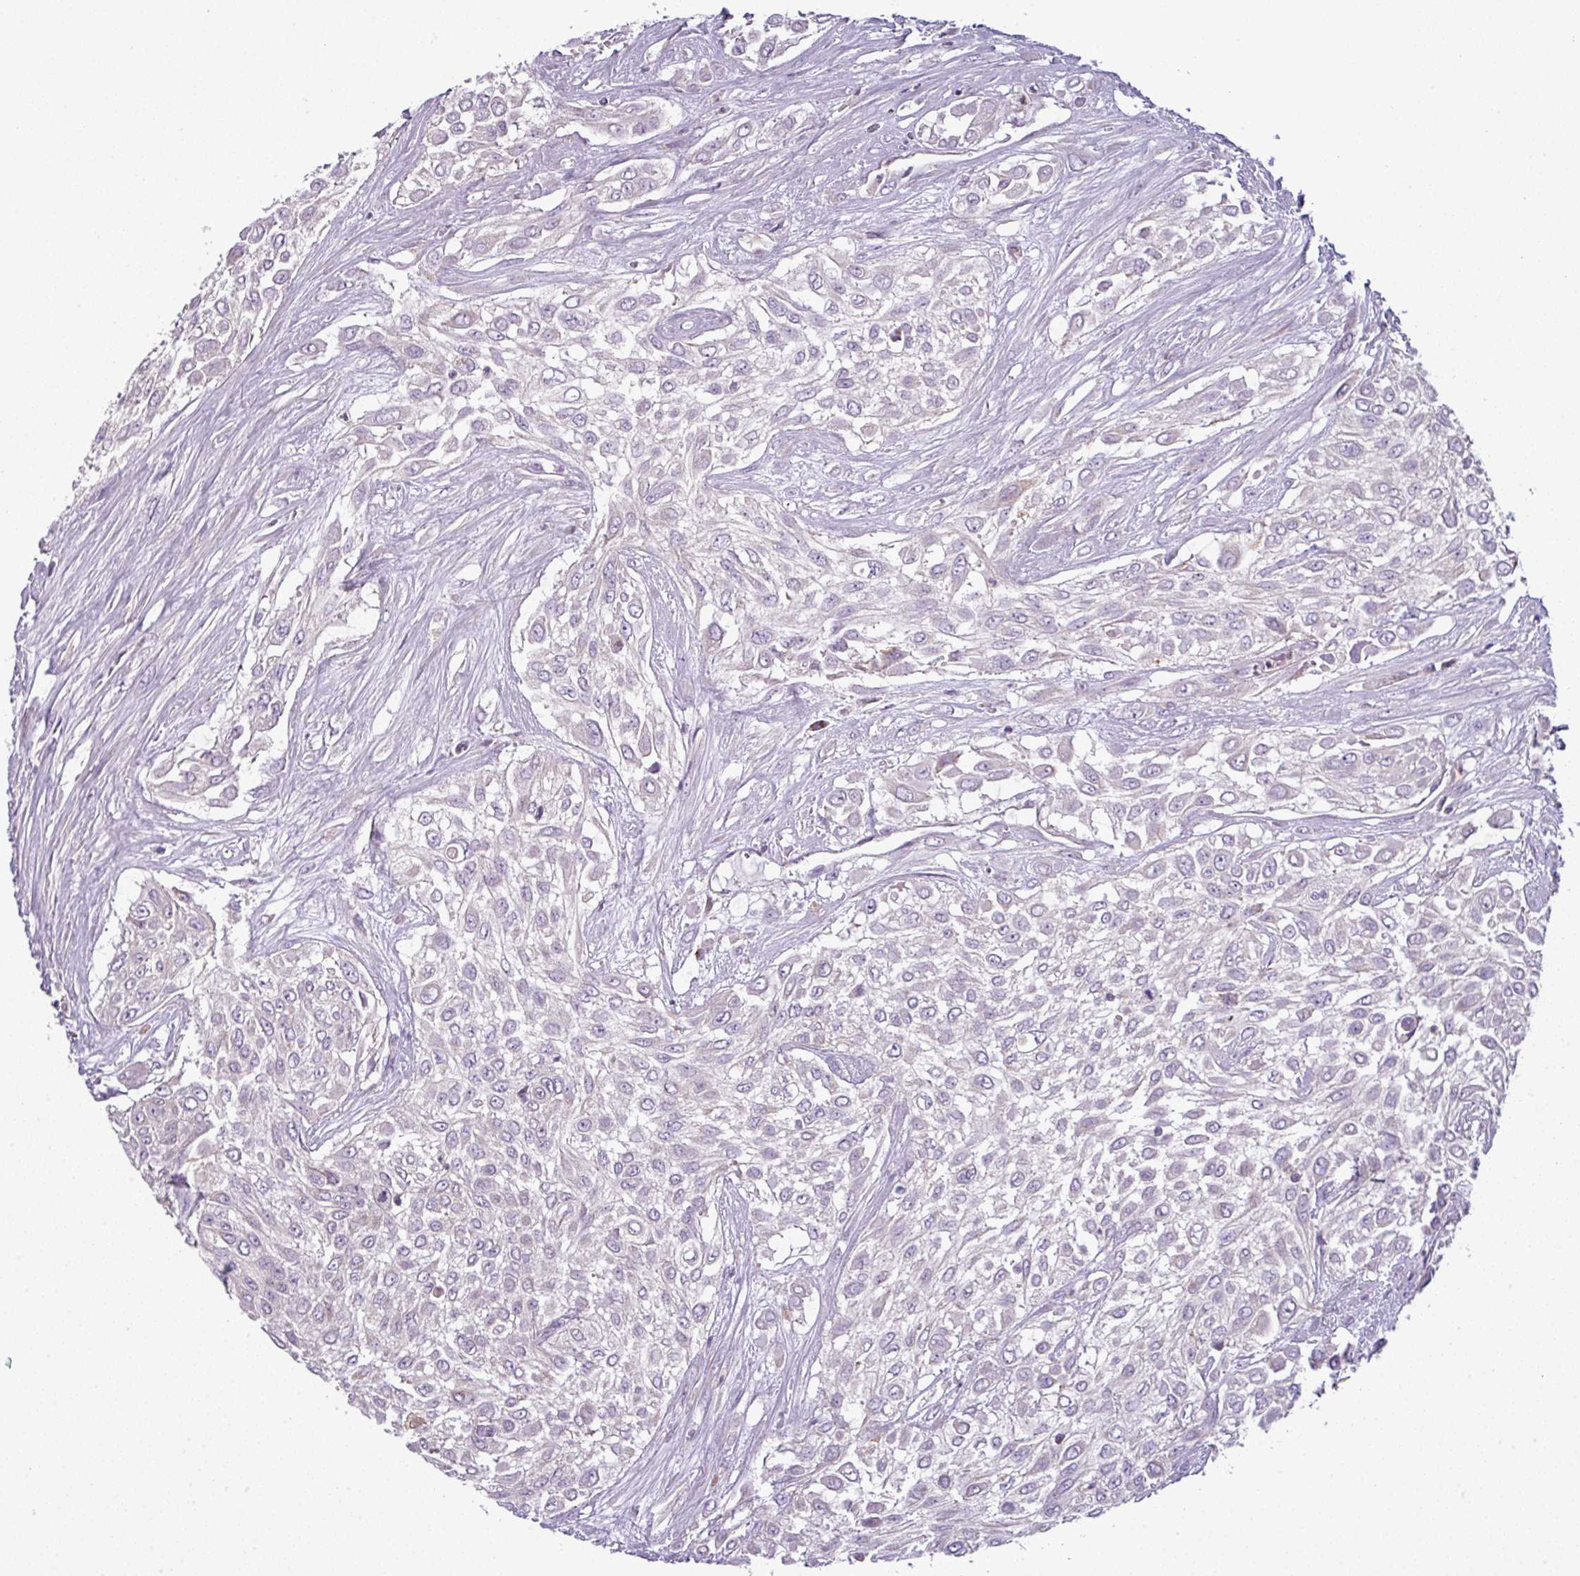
{"staining": {"intensity": "negative", "quantity": "none", "location": "none"}, "tissue": "urothelial cancer", "cell_type": "Tumor cells", "image_type": "cancer", "snomed": [{"axis": "morphology", "description": "Urothelial carcinoma, High grade"}, {"axis": "topography", "description": "Urinary bladder"}], "caption": "Micrograph shows no significant protein staining in tumor cells of urothelial carcinoma (high-grade).", "gene": "PNMA6A", "patient": {"sex": "male", "age": 57}}